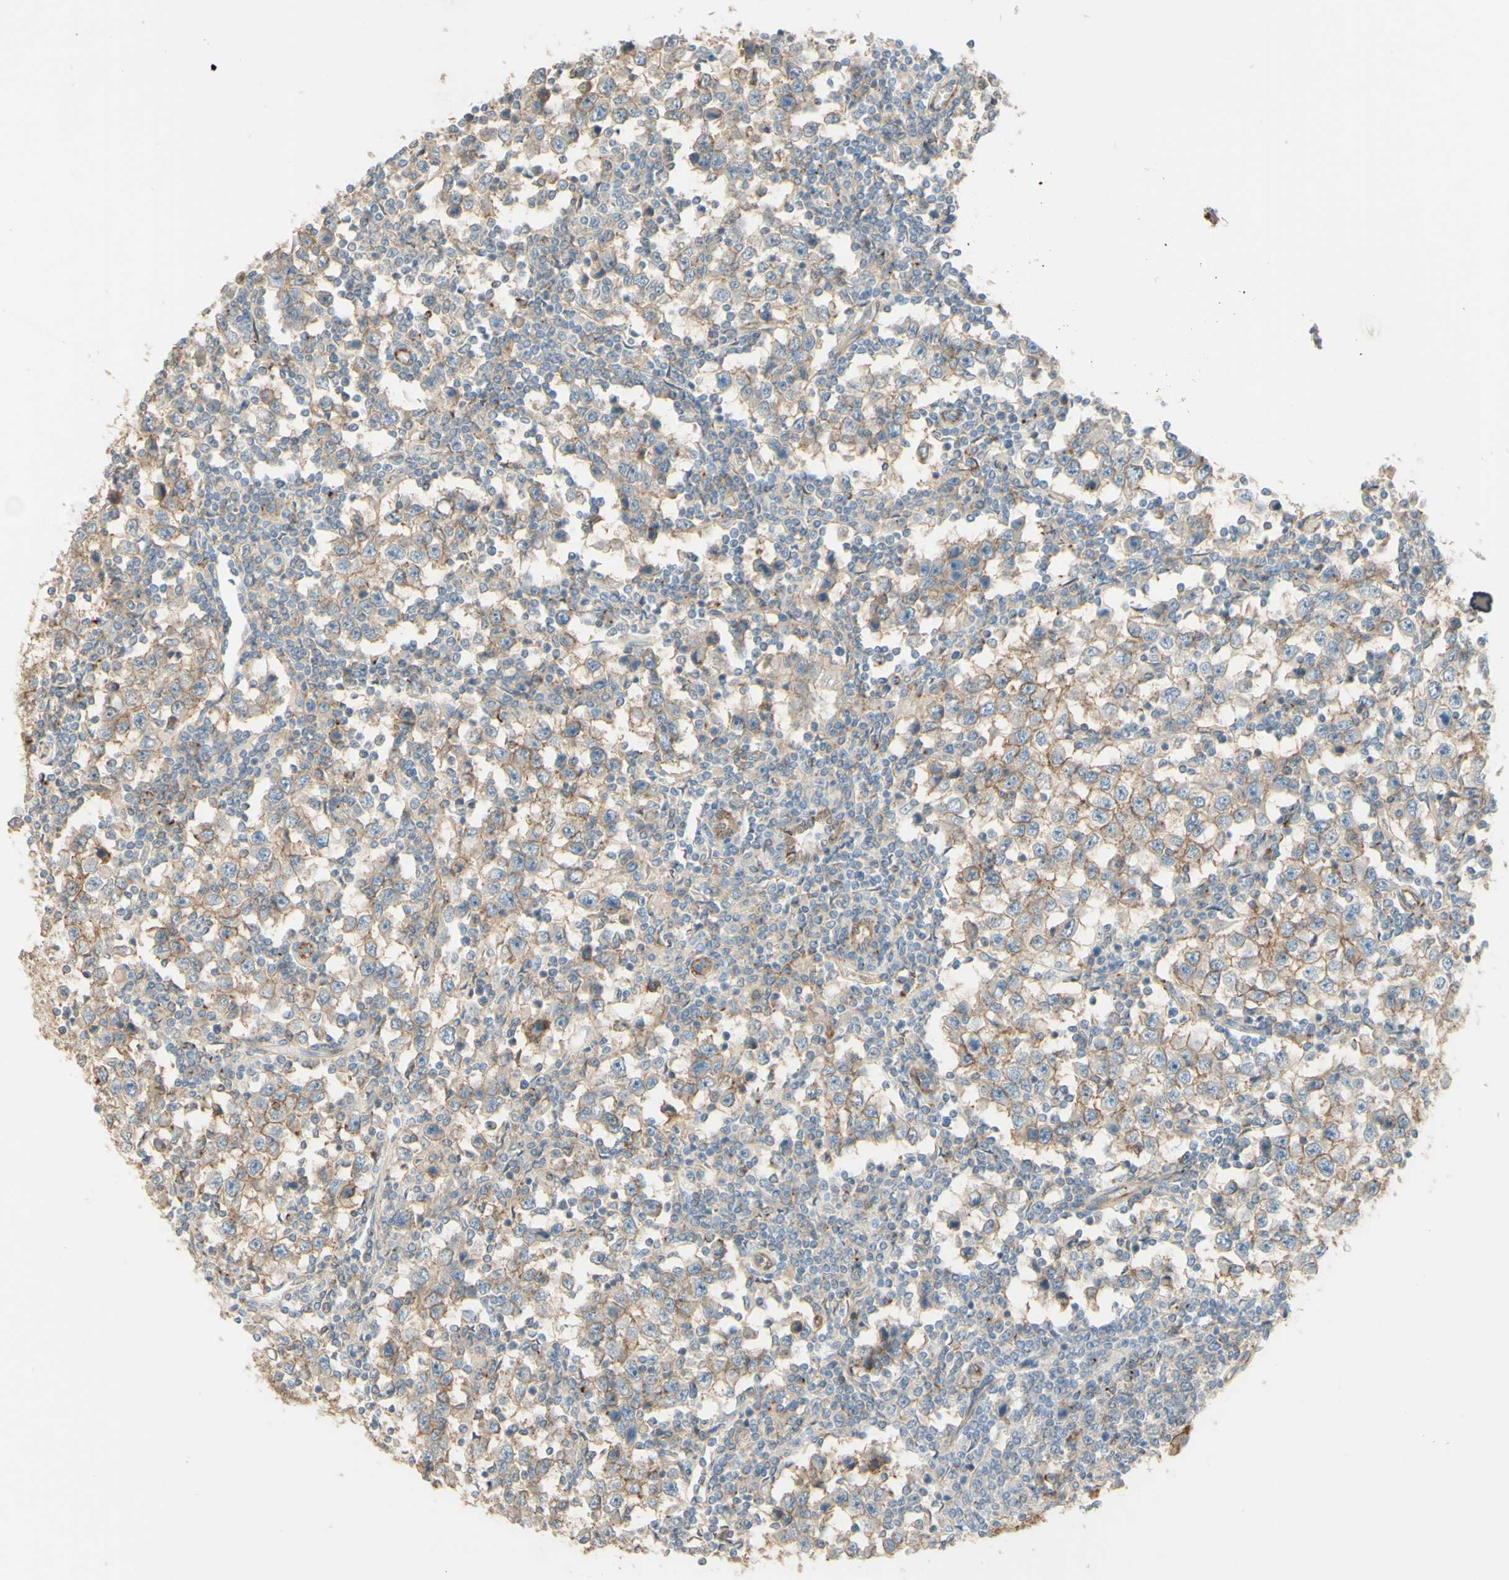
{"staining": {"intensity": "weak", "quantity": "25%-75%", "location": "cytoplasmic/membranous"}, "tissue": "testis cancer", "cell_type": "Tumor cells", "image_type": "cancer", "snomed": [{"axis": "morphology", "description": "Seminoma, NOS"}, {"axis": "topography", "description": "Testis"}], "caption": "Protein analysis of testis seminoma tissue shows weak cytoplasmic/membranous positivity in approximately 25%-75% of tumor cells. (brown staining indicates protein expression, while blue staining denotes nuclei).", "gene": "RNF149", "patient": {"sex": "male", "age": 65}}